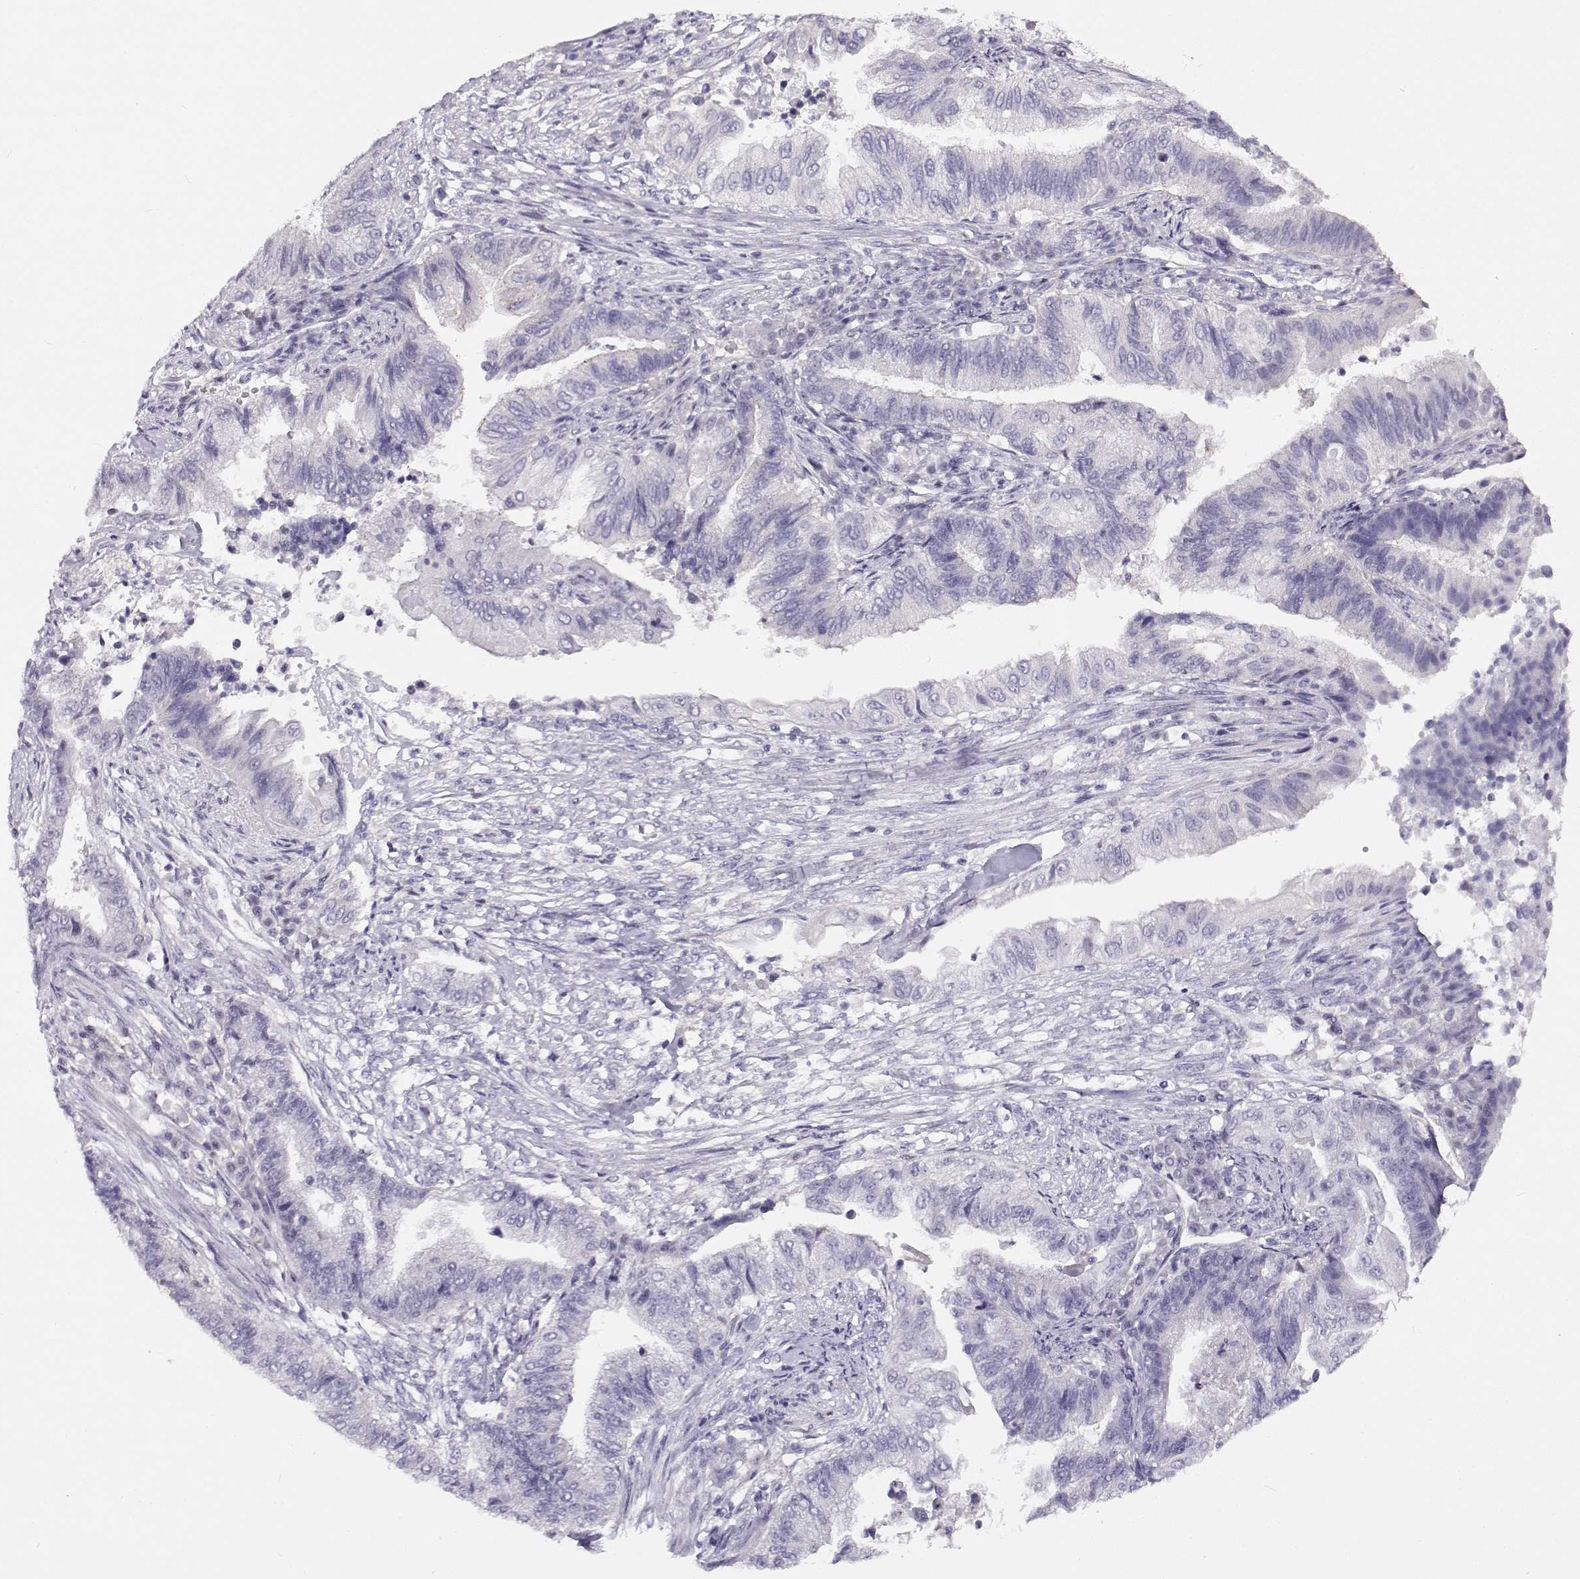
{"staining": {"intensity": "negative", "quantity": "none", "location": "none"}, "tissue": "endometrial cancer", "cell_type": "Tumor cells", "image_type": "cancer", "snomed": [{"axis": "morphology", "description": "Adenocarcinoma, NOS"}, {"axis": "topography", "description": "Uterus"}, {"axis": "topography", "description": "Endometrium"}], "caption": "There is no significant staining in tumor cells of adenocarcinoma (endometrial).", "gene": "FEZF1", "patient": {"sex": "female", "age": 54}}